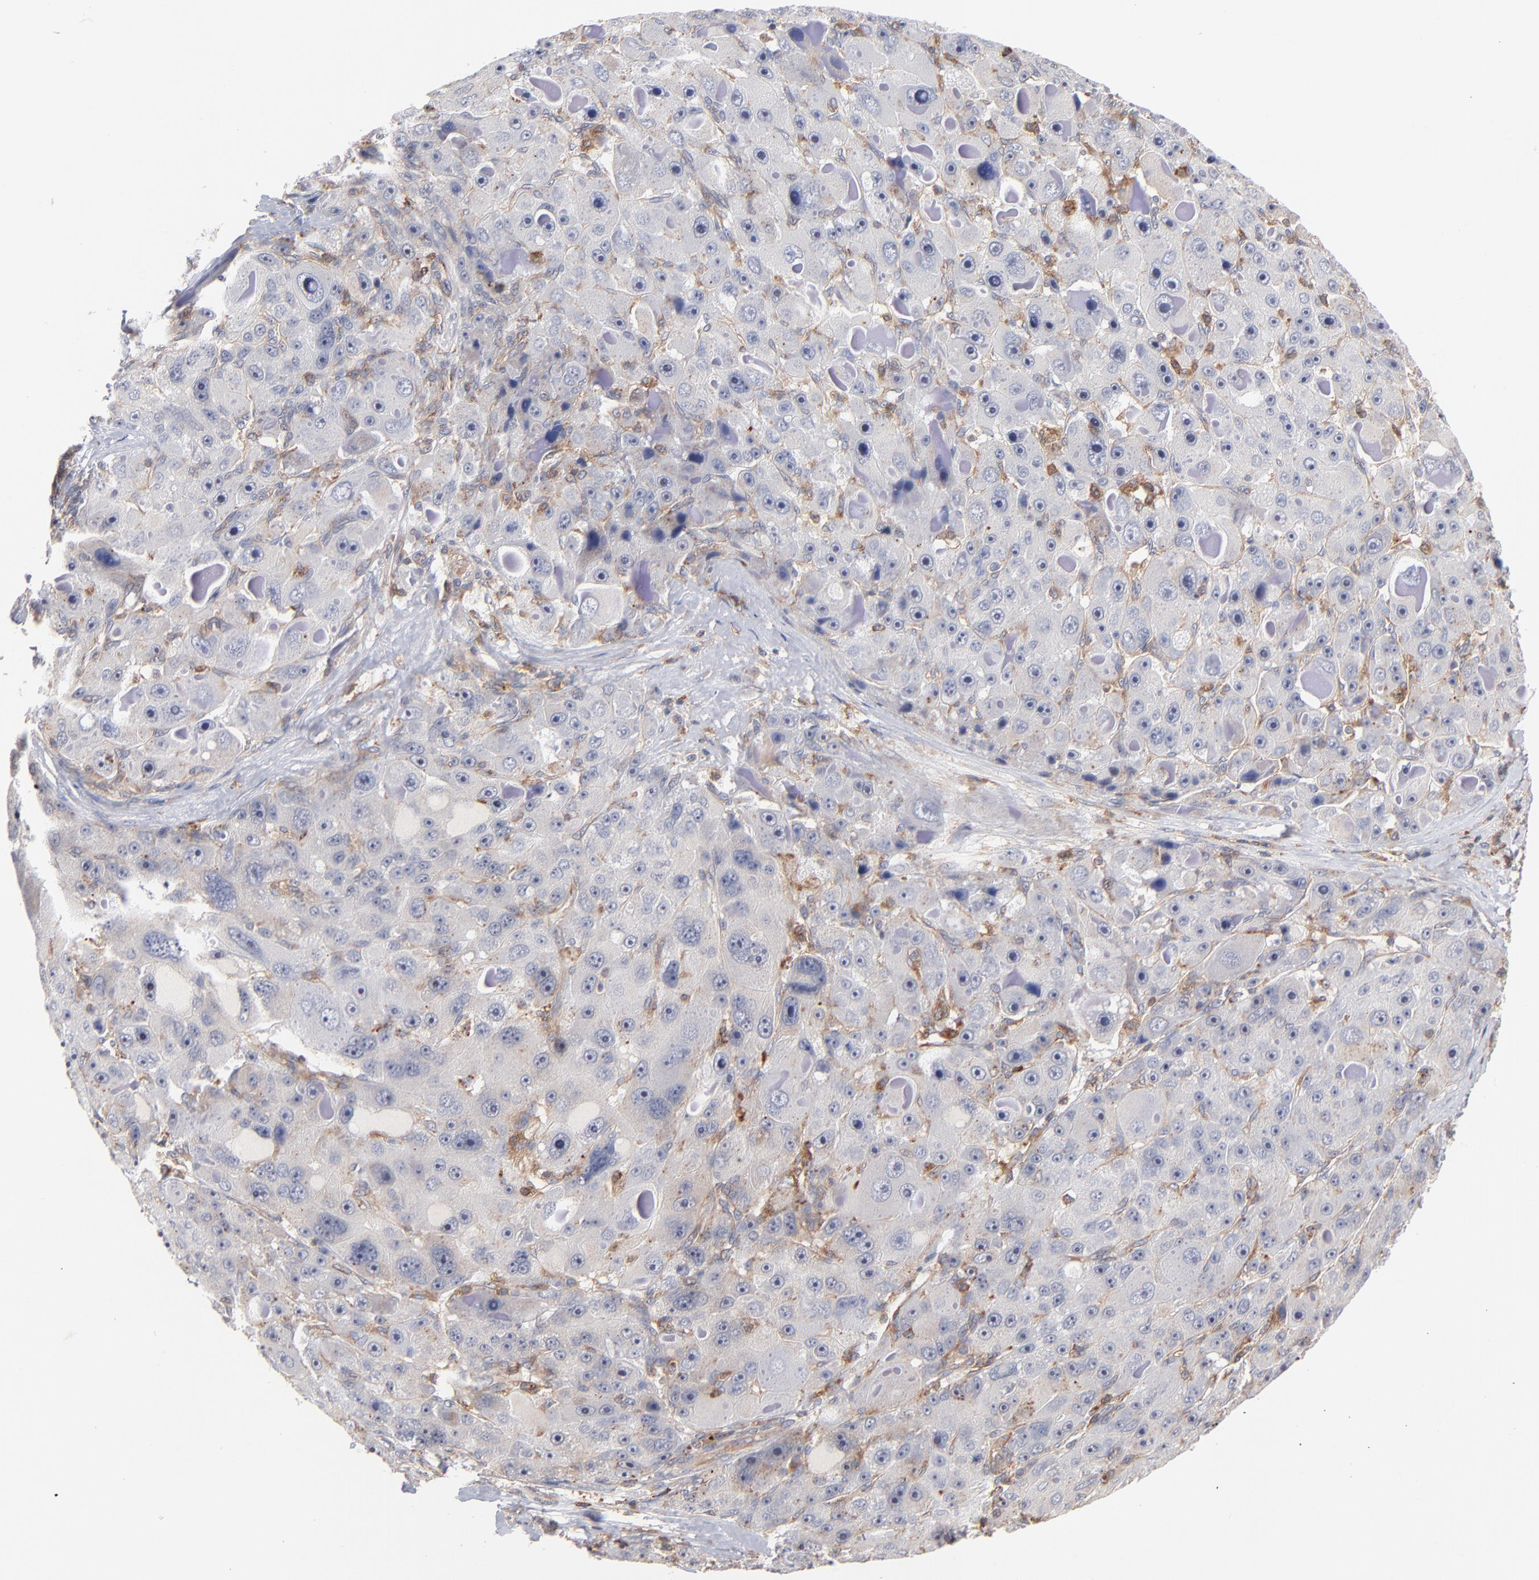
{"staining": {"intensity": "negative", "quantity": "none", "location": "none"}, "tissue": "liver cancer", "cell_type": "Tumor cells", "image_type": "cancer", "snomed": [{"axis": "morphology", "description": "Carcinoma, Hepatocellular, NOS"}, {"axis": "topography", "description": "Liver"}], "caption": "This is a image of IHC staining of liver hepatocellular carcinoma, which shows no staining in tumor cells.", "gene": "WIPF1", "patient": {"sex": "male", "age": 76}}